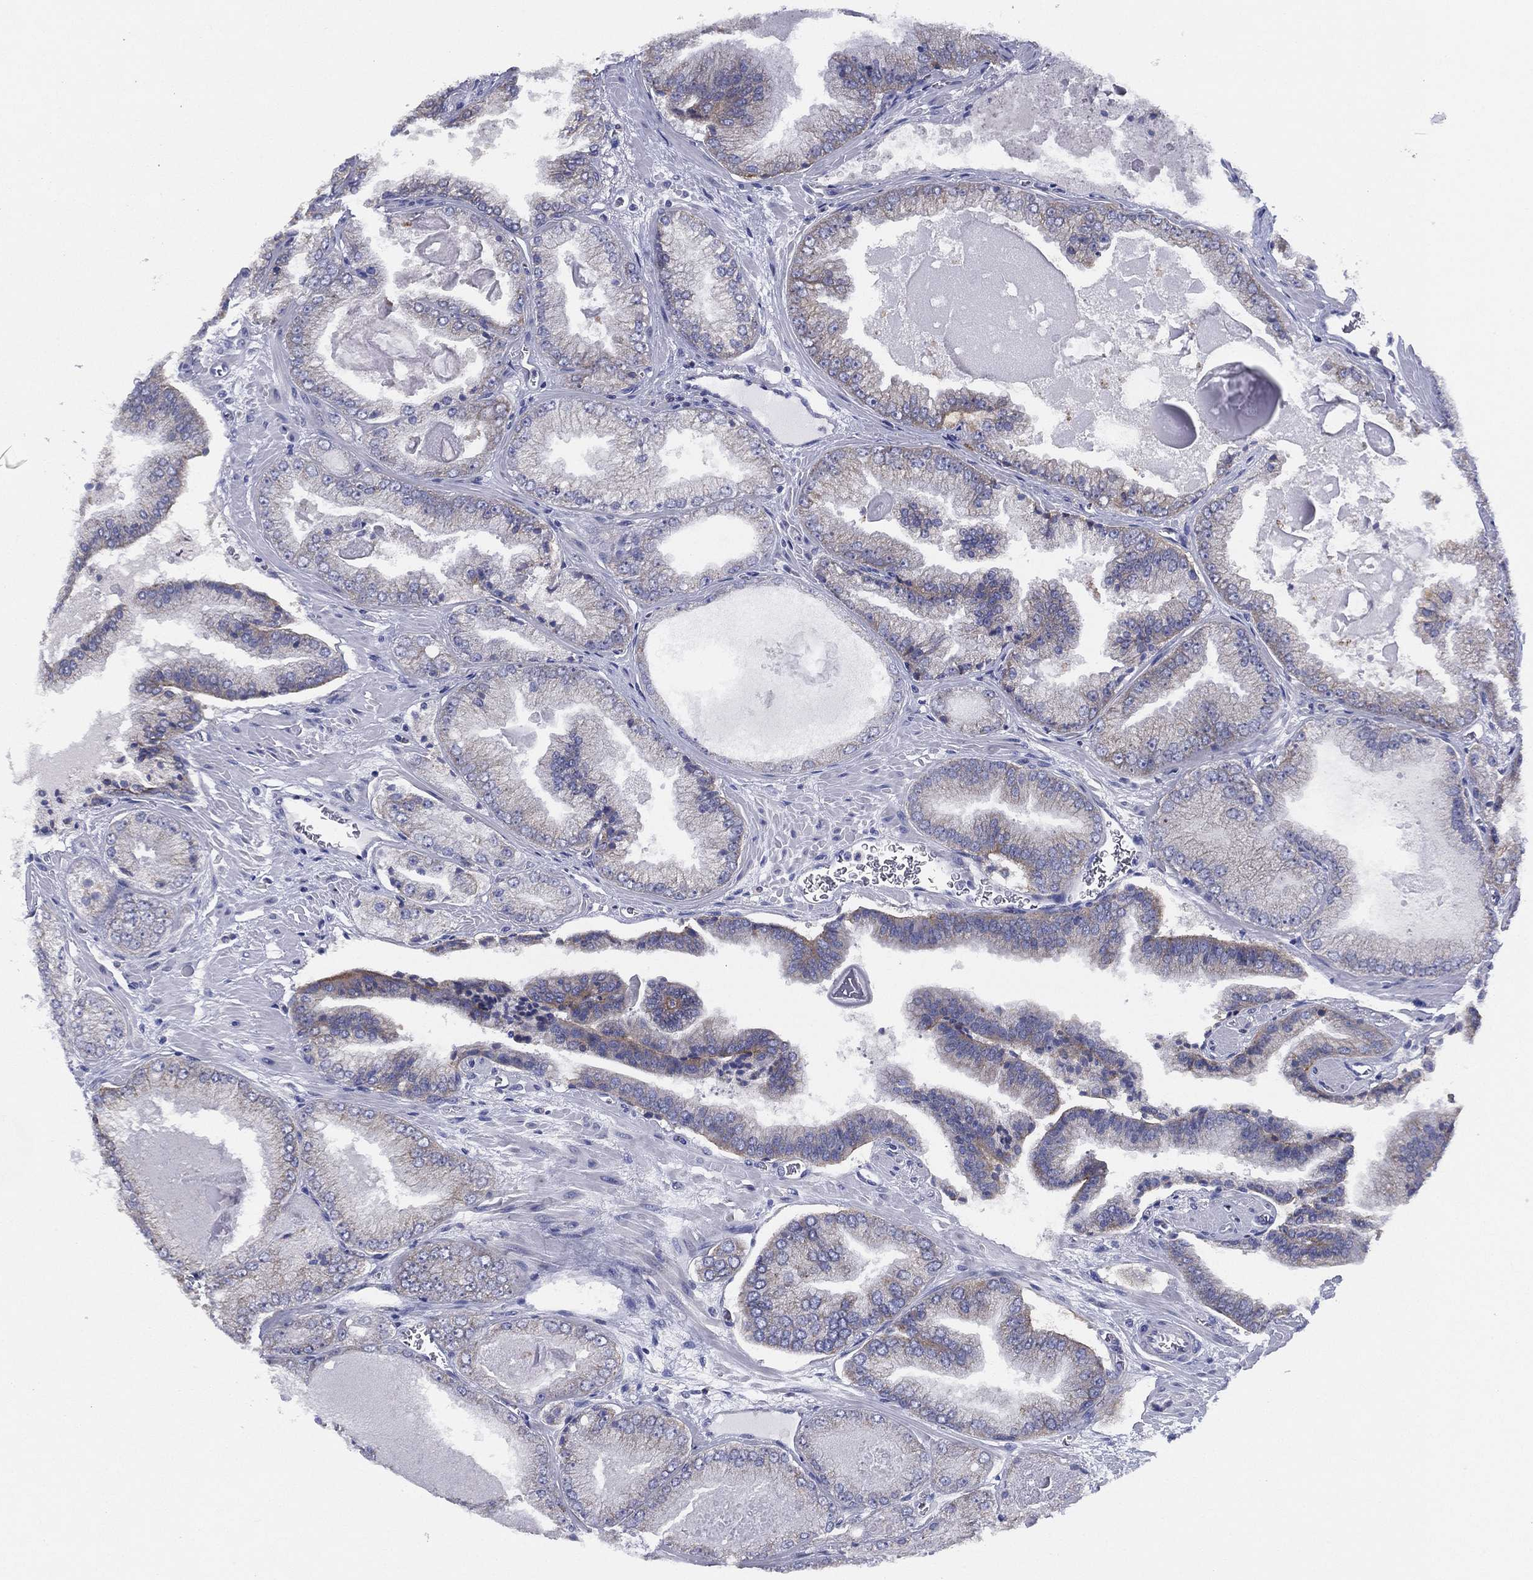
{"staining": {"intensity": "weak", "quantity": "25%-75%", "location": "cytoplasmic/membranous"}, "tissue": "prostate cancer", "cell_type": "Tumor cells", "image_type": "cancer", "snomed": [{"axis": "morphology", "description": "Adenocarcinoma, Low grade"}, {"axis": "topography", "description": "Prostate"}], "caption": "Protein analysis of adenocarcinoma (low-grade) (prostate) tissue demonstrates weak cytoplasmic/membranous staining in about 25%-75% of tumor cells.", "gene": "ZNF223", "patient": {"sex": "male", "age": 72}}